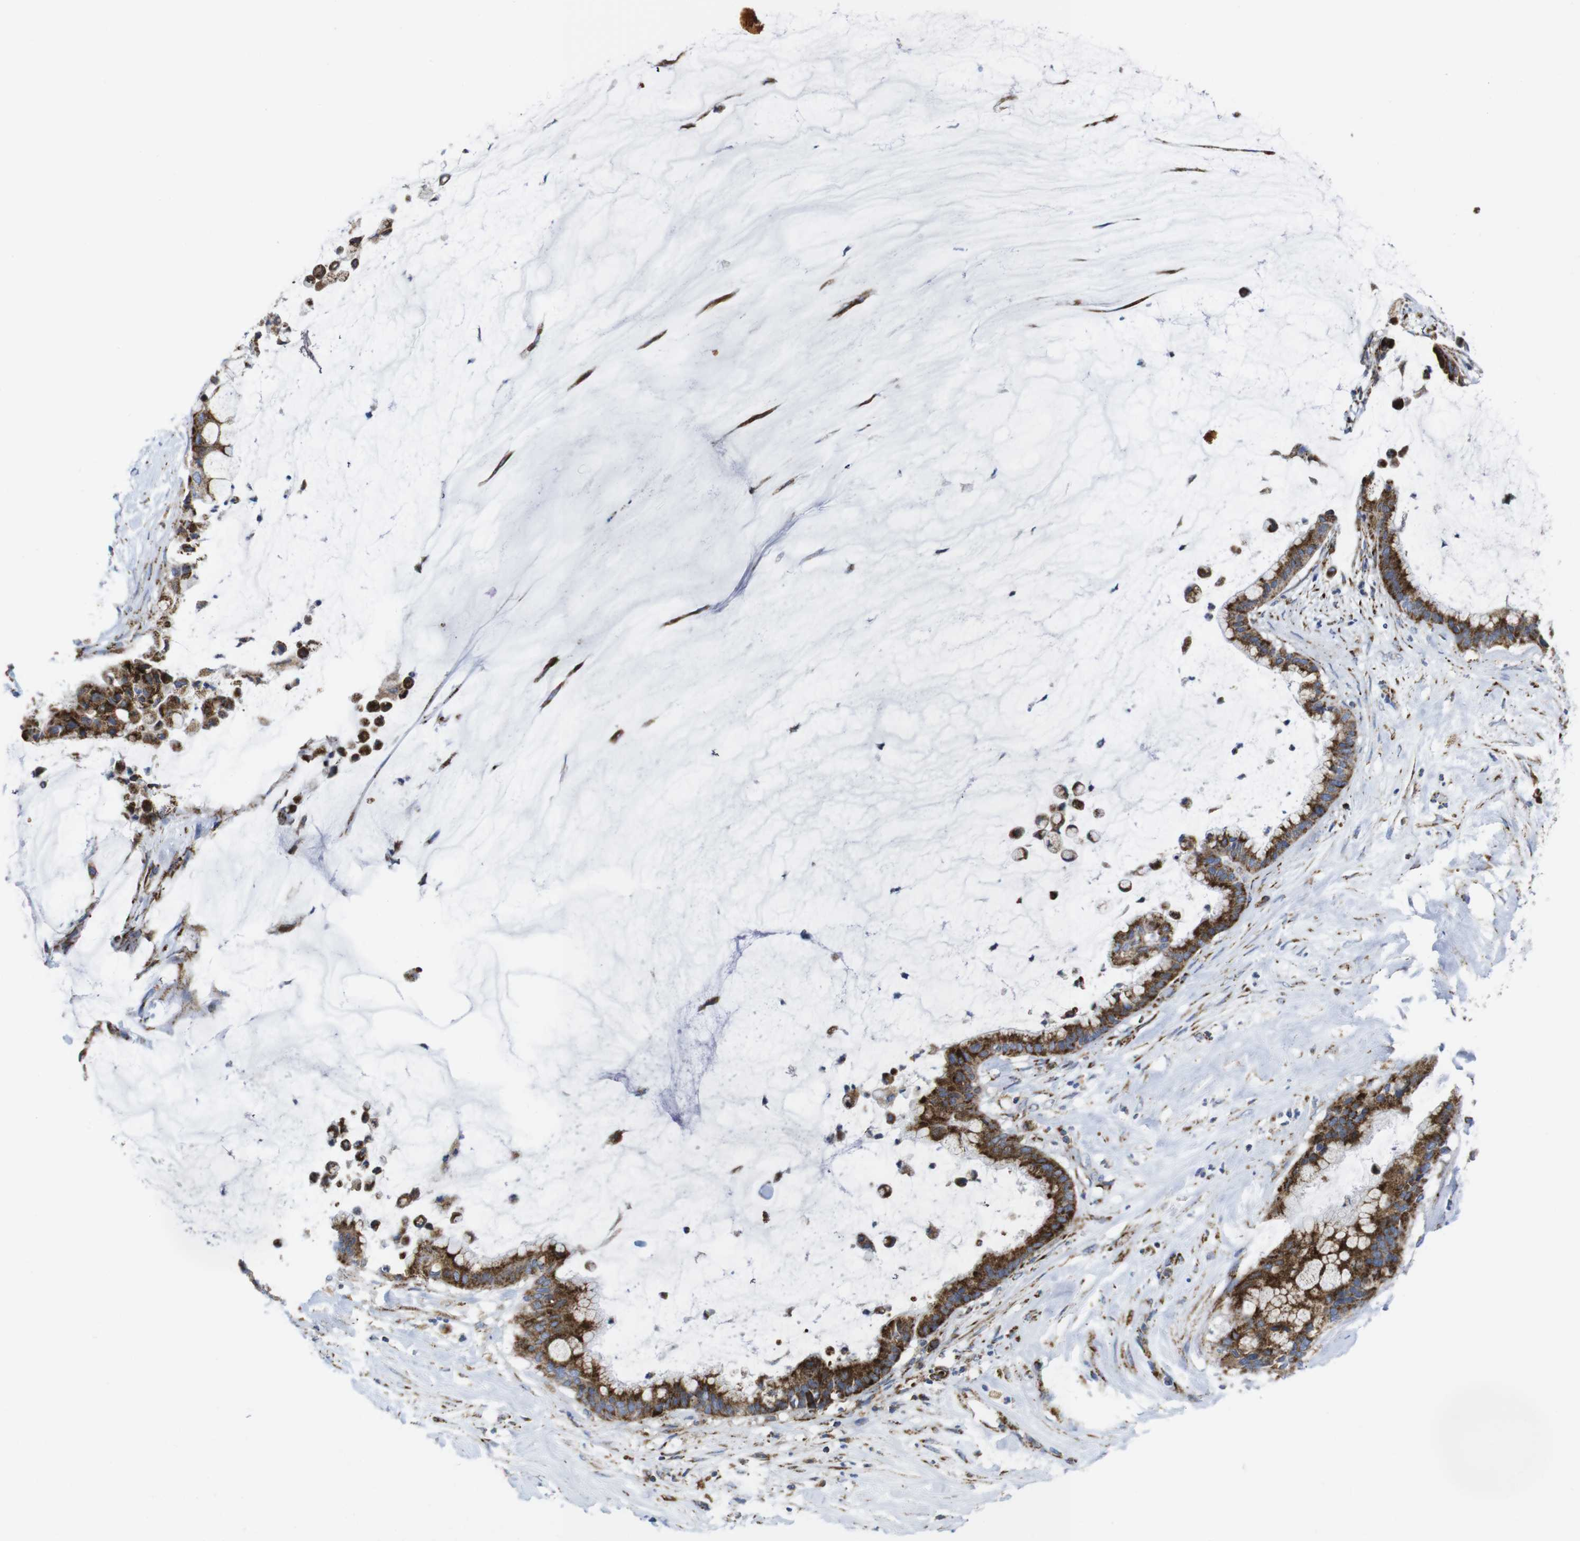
{"staining": {"intensity": "strong", "quantity": ">75%", "location": "cytoplasmic/membranous"}, "tissue": "pancreatic cancer", "cell_type": "Tumor cells", "image_type": "cancer", "snomed": [{"axis": "morphology", "description": "Adenocarcinoma, NOS"}, {"axis": "topography", "description": "Pancreas"}], "caption": "IHC image of neoplastic tissue: human pancreatic cancer stained using immunohistochemistry shows high levels of strong protein expression localized specifically in the cytoplasmic/membranous of tumor cells, appearing as a cytoplasmic/membranous brown color.", "gene": "TMEM192", "patient": {"sex": "male", "age": 41}}